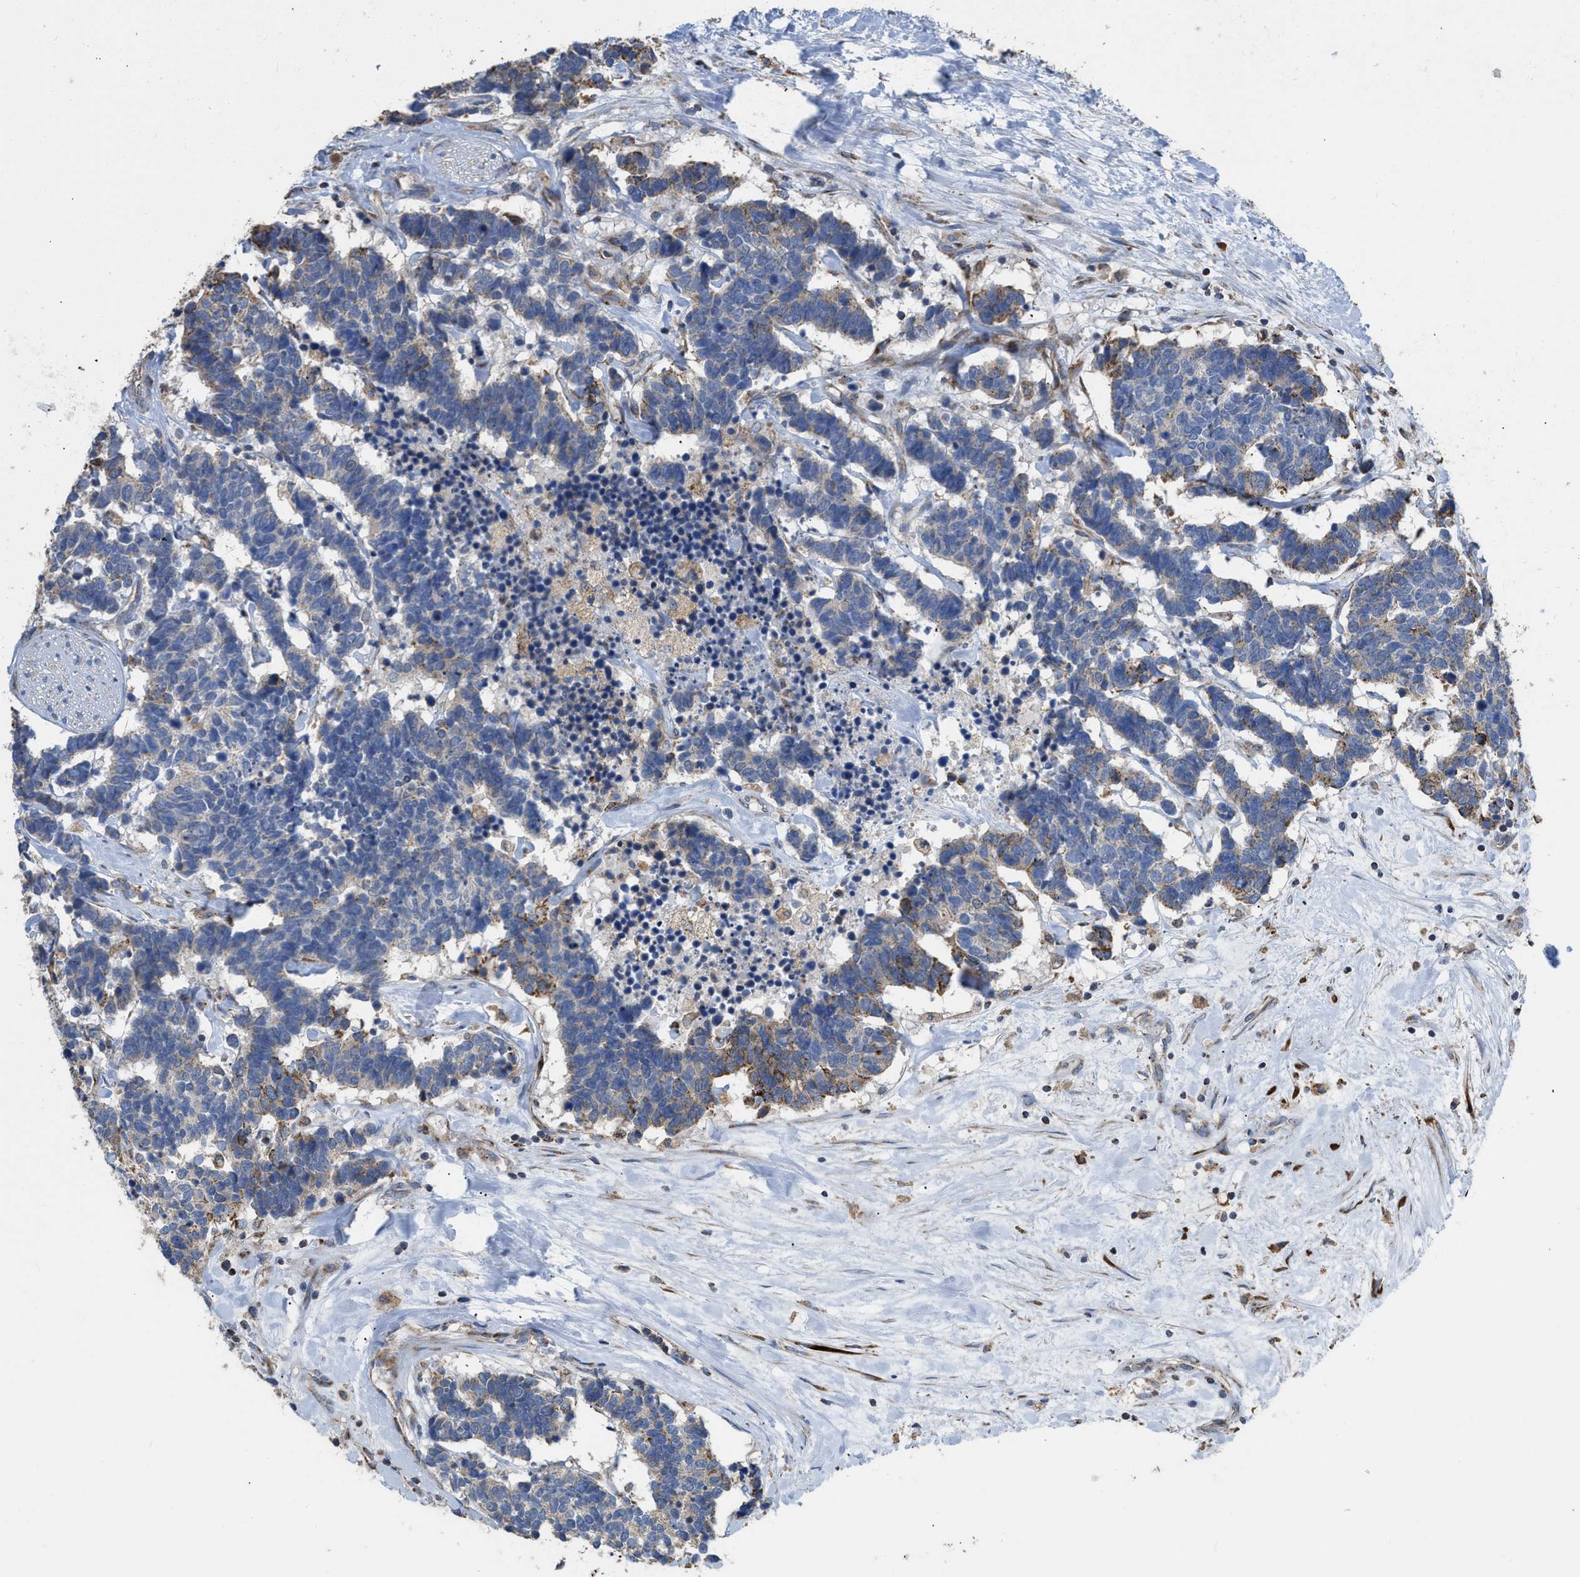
{"staining": {"intensity": "weak", "quantity": "<25%", "location": "cytoplasmic/membranous"}, "tissue": "carcinoid", "cell_type": "Tumor cells", "image_type": "cancer", "snomed": [{"axis": "morphology", "description": "Carcinoma, NOS"}, {"axis": "morphology", "description": "Carcinoid, malignant, NOS"}, {"axis": "topography", "description": "Urinary bladder"}], "caption": "Tumor cells are negative for protein expression in human carcinoid (malignant).", "gene": "AK2", "patient": {"sex": "male", "age": 57}}